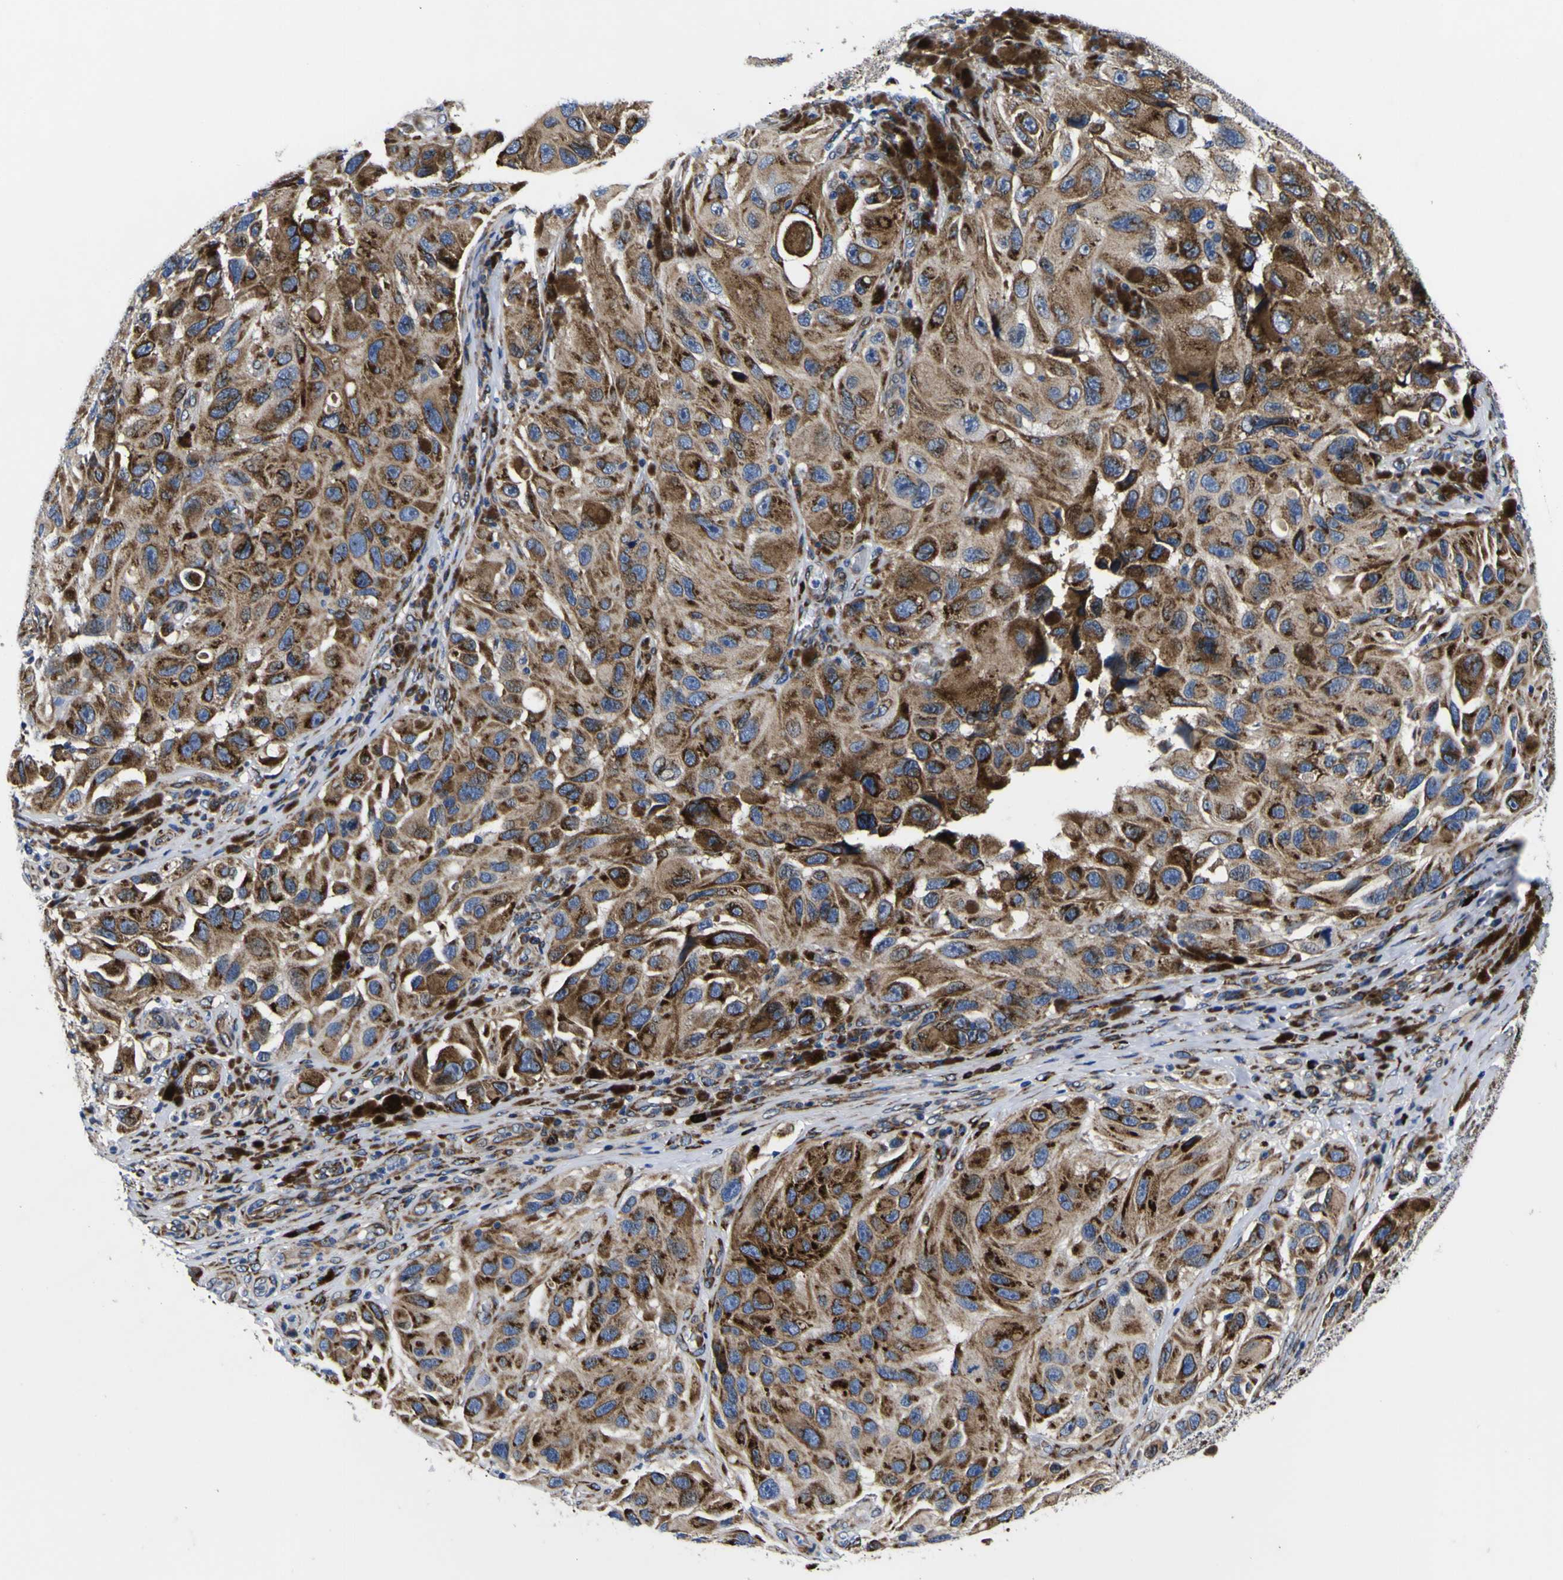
{"staining": {"intensity": "moderate", "quantity": ">75%", "location": "cytoplasmic/membranous"}, "tissue": "melanoma", "cell_type": "Tumor cells", "image_type": "cancer", "snomed": [{"axis": "morphology", "description": "Malignant melanoma, NOS"}, {"axis": "topography", "description": "Skin"}], "caption": "There is medium levels of moderate cytoplasmic/membranous staining in tumor cells of melanoma, as demonstrated by immunohistochemical staining (brown color).", "gene": "SCD", "patient": {"sex": "female", "age": 73}}